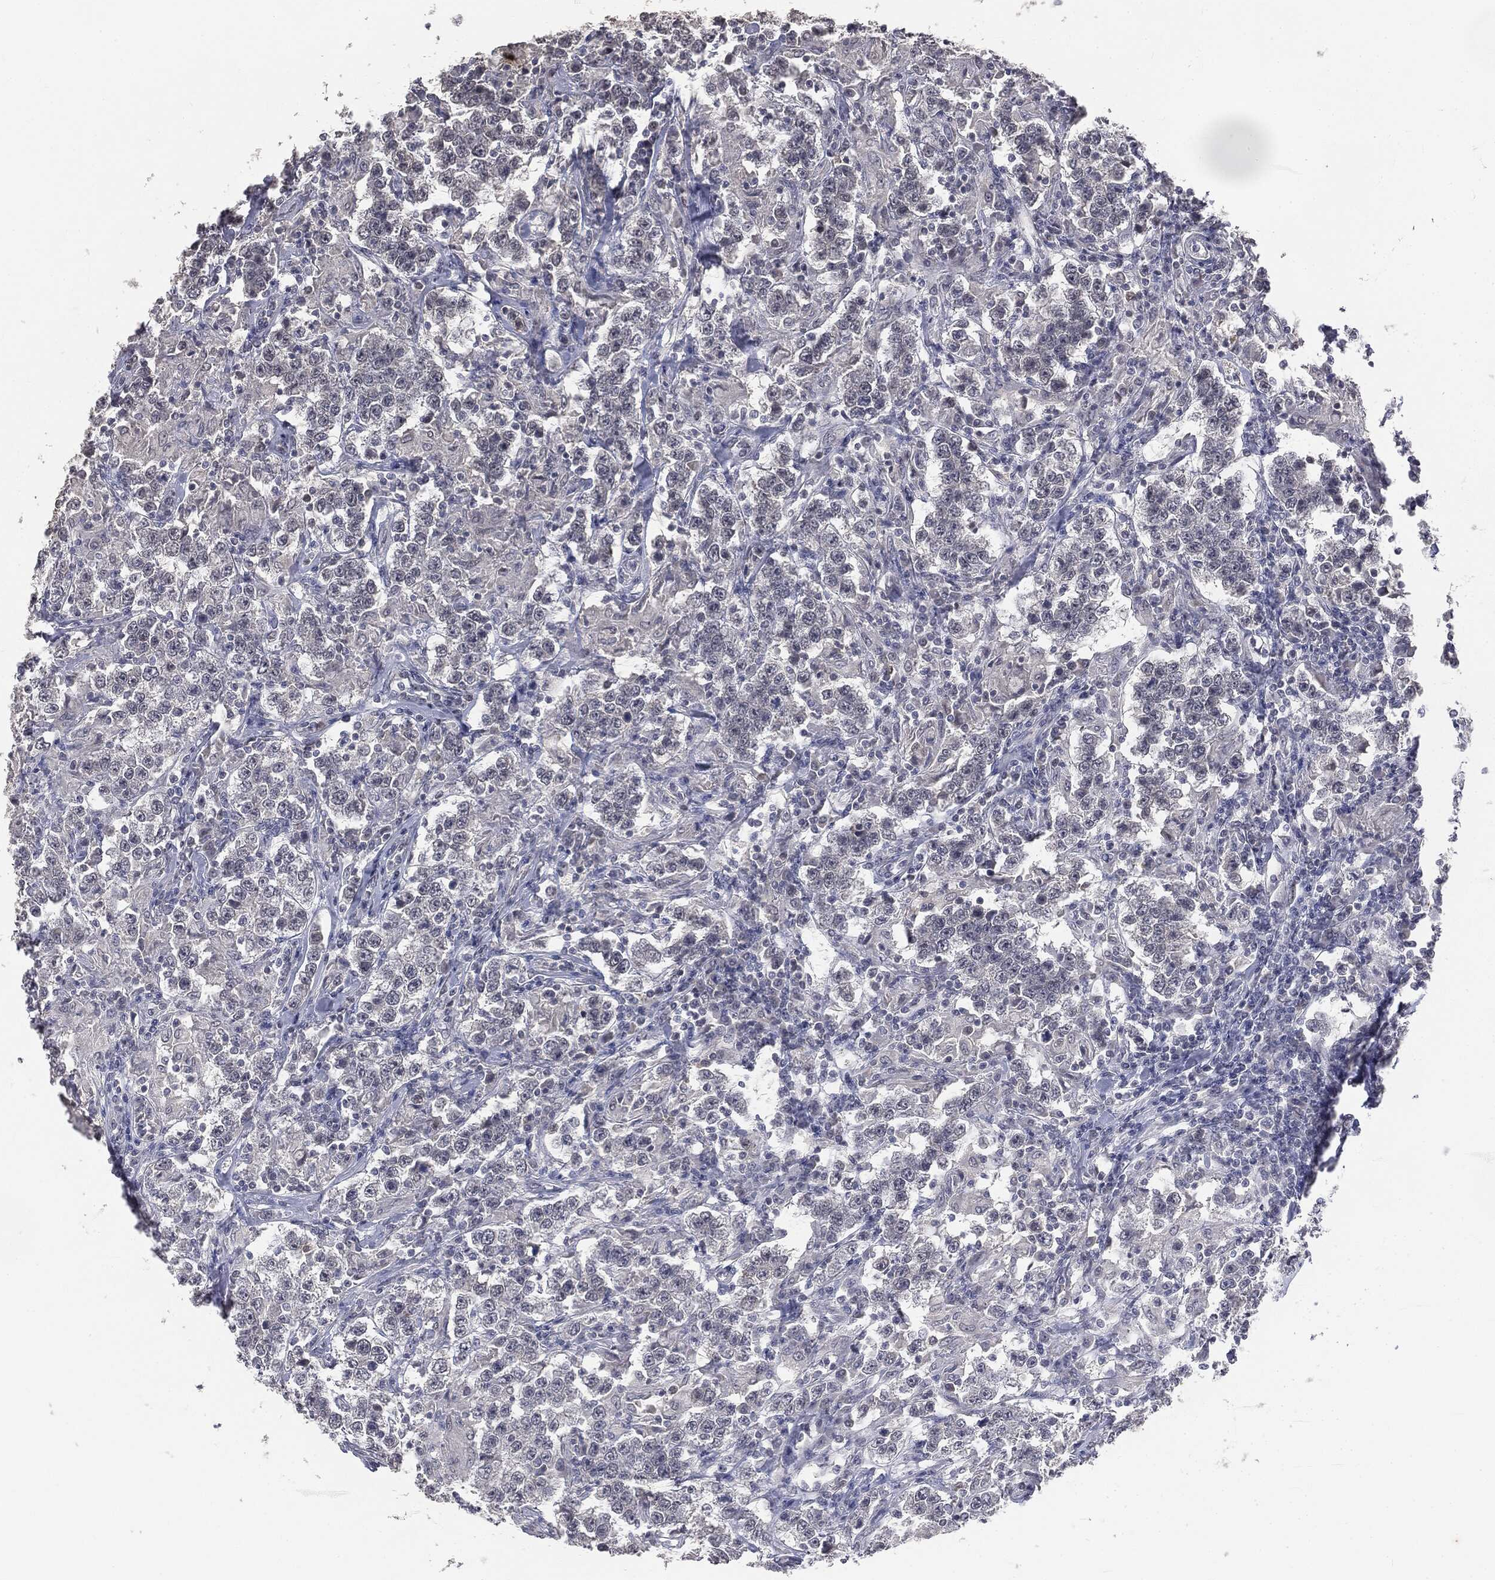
{"staining": {"intensity": "negative", "quantity": "none", "location": "none"}, "tissue": "testis cancer", "cell_type": "Tumor cells", "image_type": "cancer", "snomed": [{"axis": "morphology", "description": "Seminoma, NOS"}, {"axis": "morphology", "description": "Carcinoma, Embryonal, NOS"}, {"axis": "topography", "description": "Testis"}], "caption": "Tumor cells are negative for brown protein staining in testis embryonal carcinoma. (Brightfield microscopy of DAB (3,3'-diaminobenzidine) IHC at high magnification).", "gene": "SLC2A2", "patient": {"sex": "male", "age": 41}}